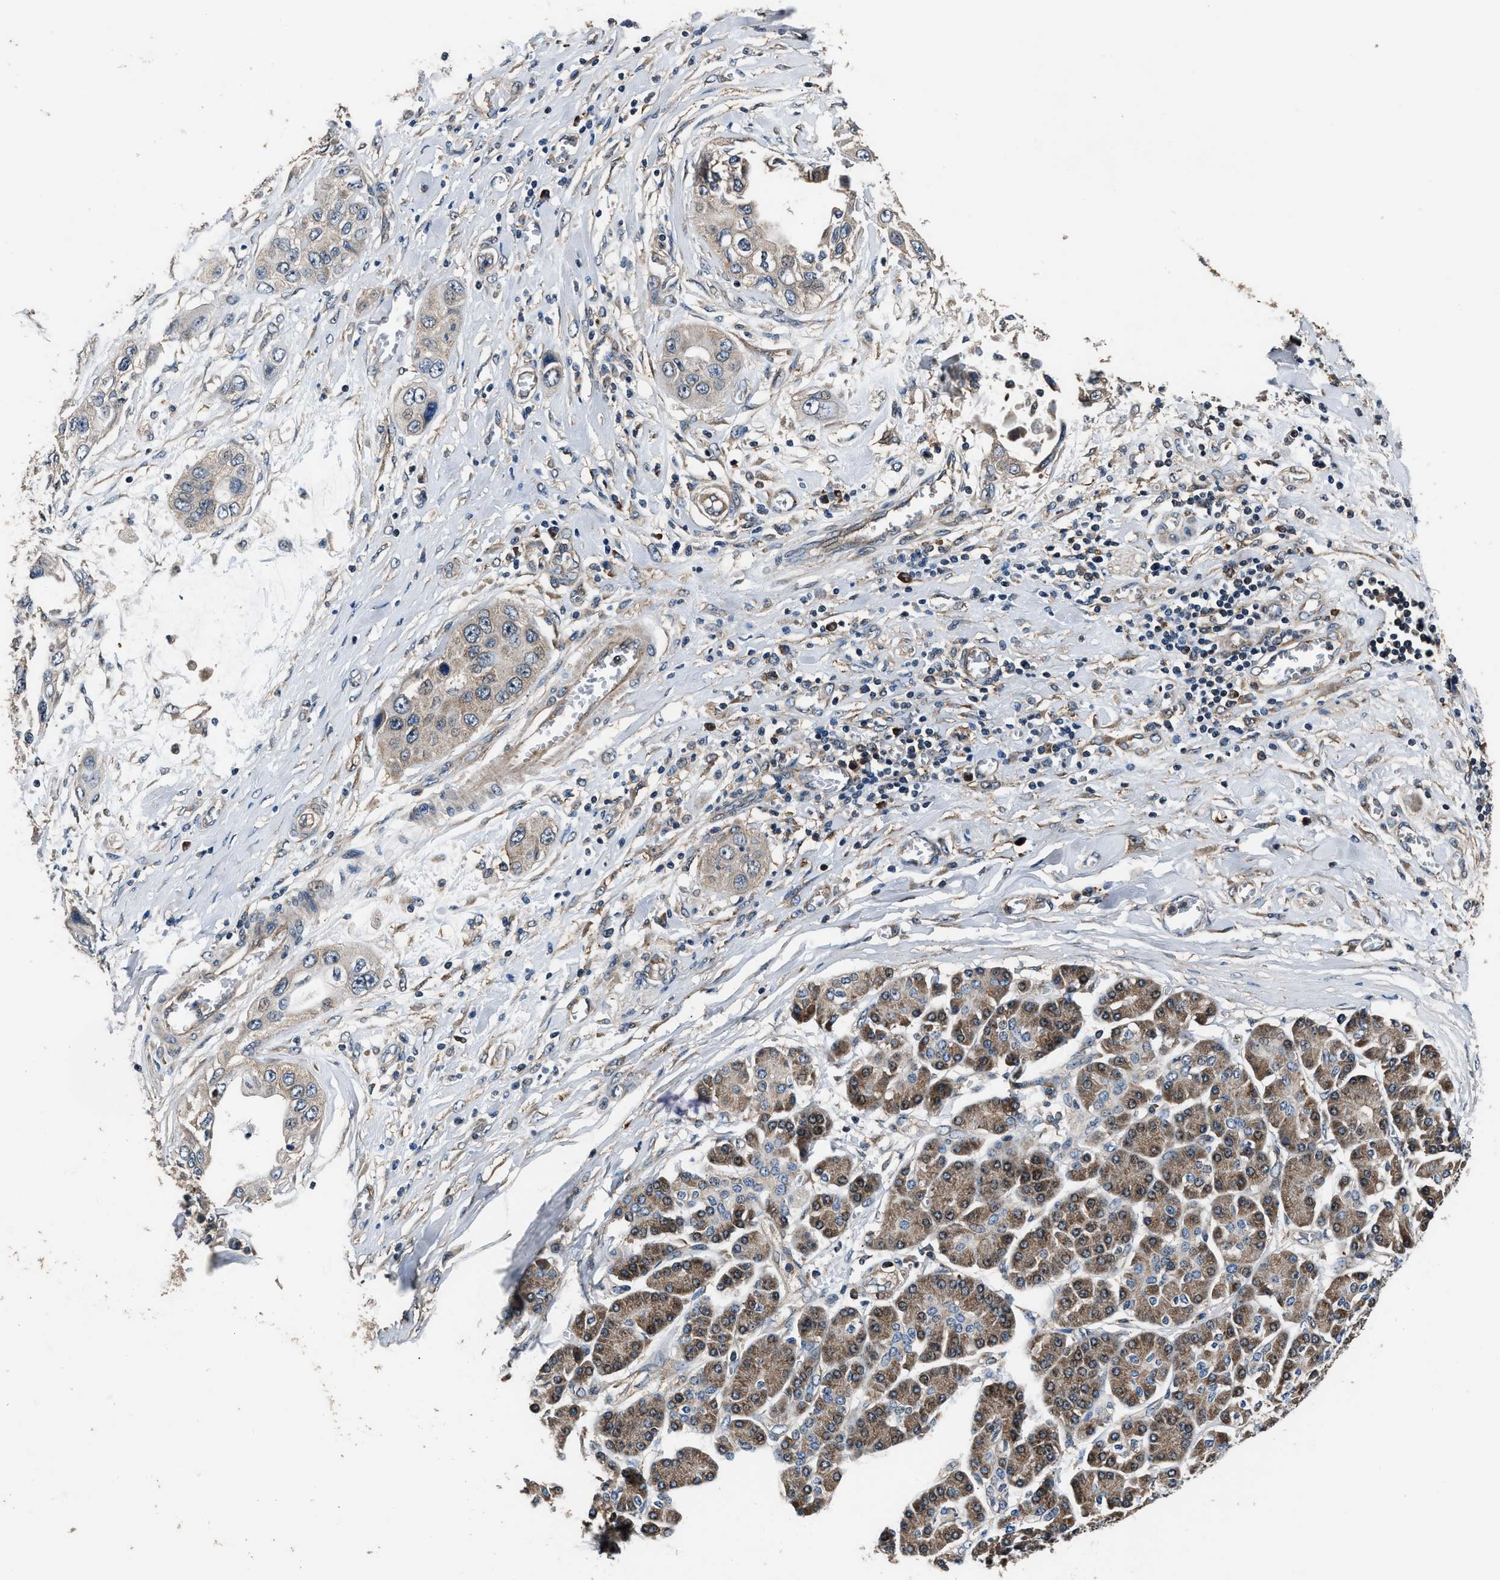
{"staining": {"intensity": "weak", "quantity": "<25%", "location": "cytoplasmic/membranous"}, "tissue": "pancreatic cancer", "cell_type": "Tumor cells", "image_type": "cancer", "snomed": [{"axis": "morphology", "description": "Adenocarcinoma, NOS"}, {"axis": "topography", "description": "Pancreas"}], "caption": "Photomicrograph shows no protein positivity in tumor cells of adenocarcinoma (pancreatic) tissue.", "gene": "IMPDH2", "patient": {"sex": "female", "age": 70}}